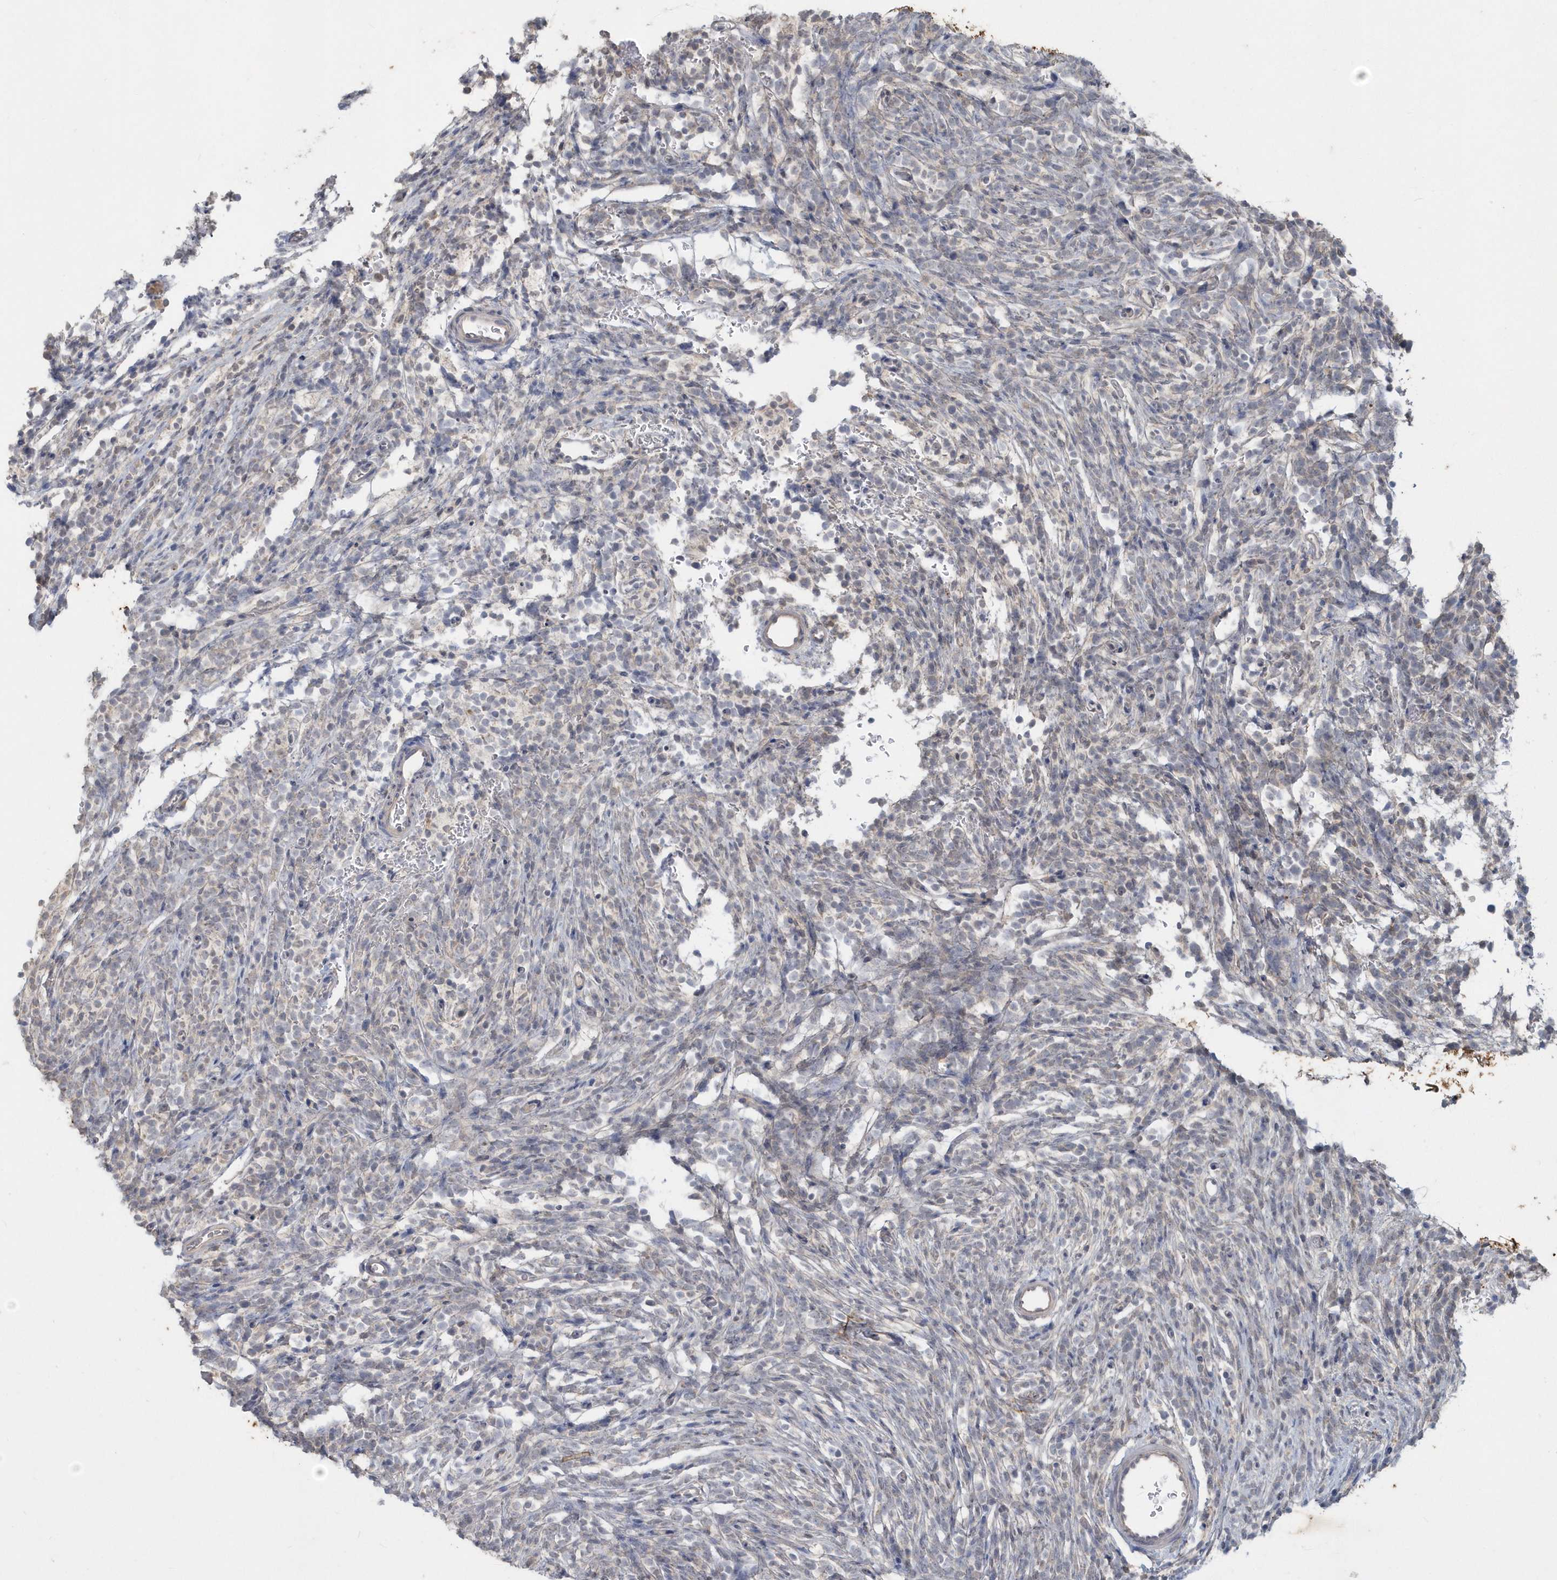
{"staining": {"intensity": "negative", "quantity": "none", "location": "none"}, "tissue": "glioma", "cell_type": "Tumor cells", "image_type": "cancer", "snomed": [{"axis": "morphology", "description": "Glioma, malignant, Low grade"}, {"axis": "topography", "description": "Brain"}], "caption": "The micrograph shows no significant positivity in tumor cells of malignant glioma (low-grade).", "gene": "AKR7A2", "patient": {"sex": "female", "age": 1}}